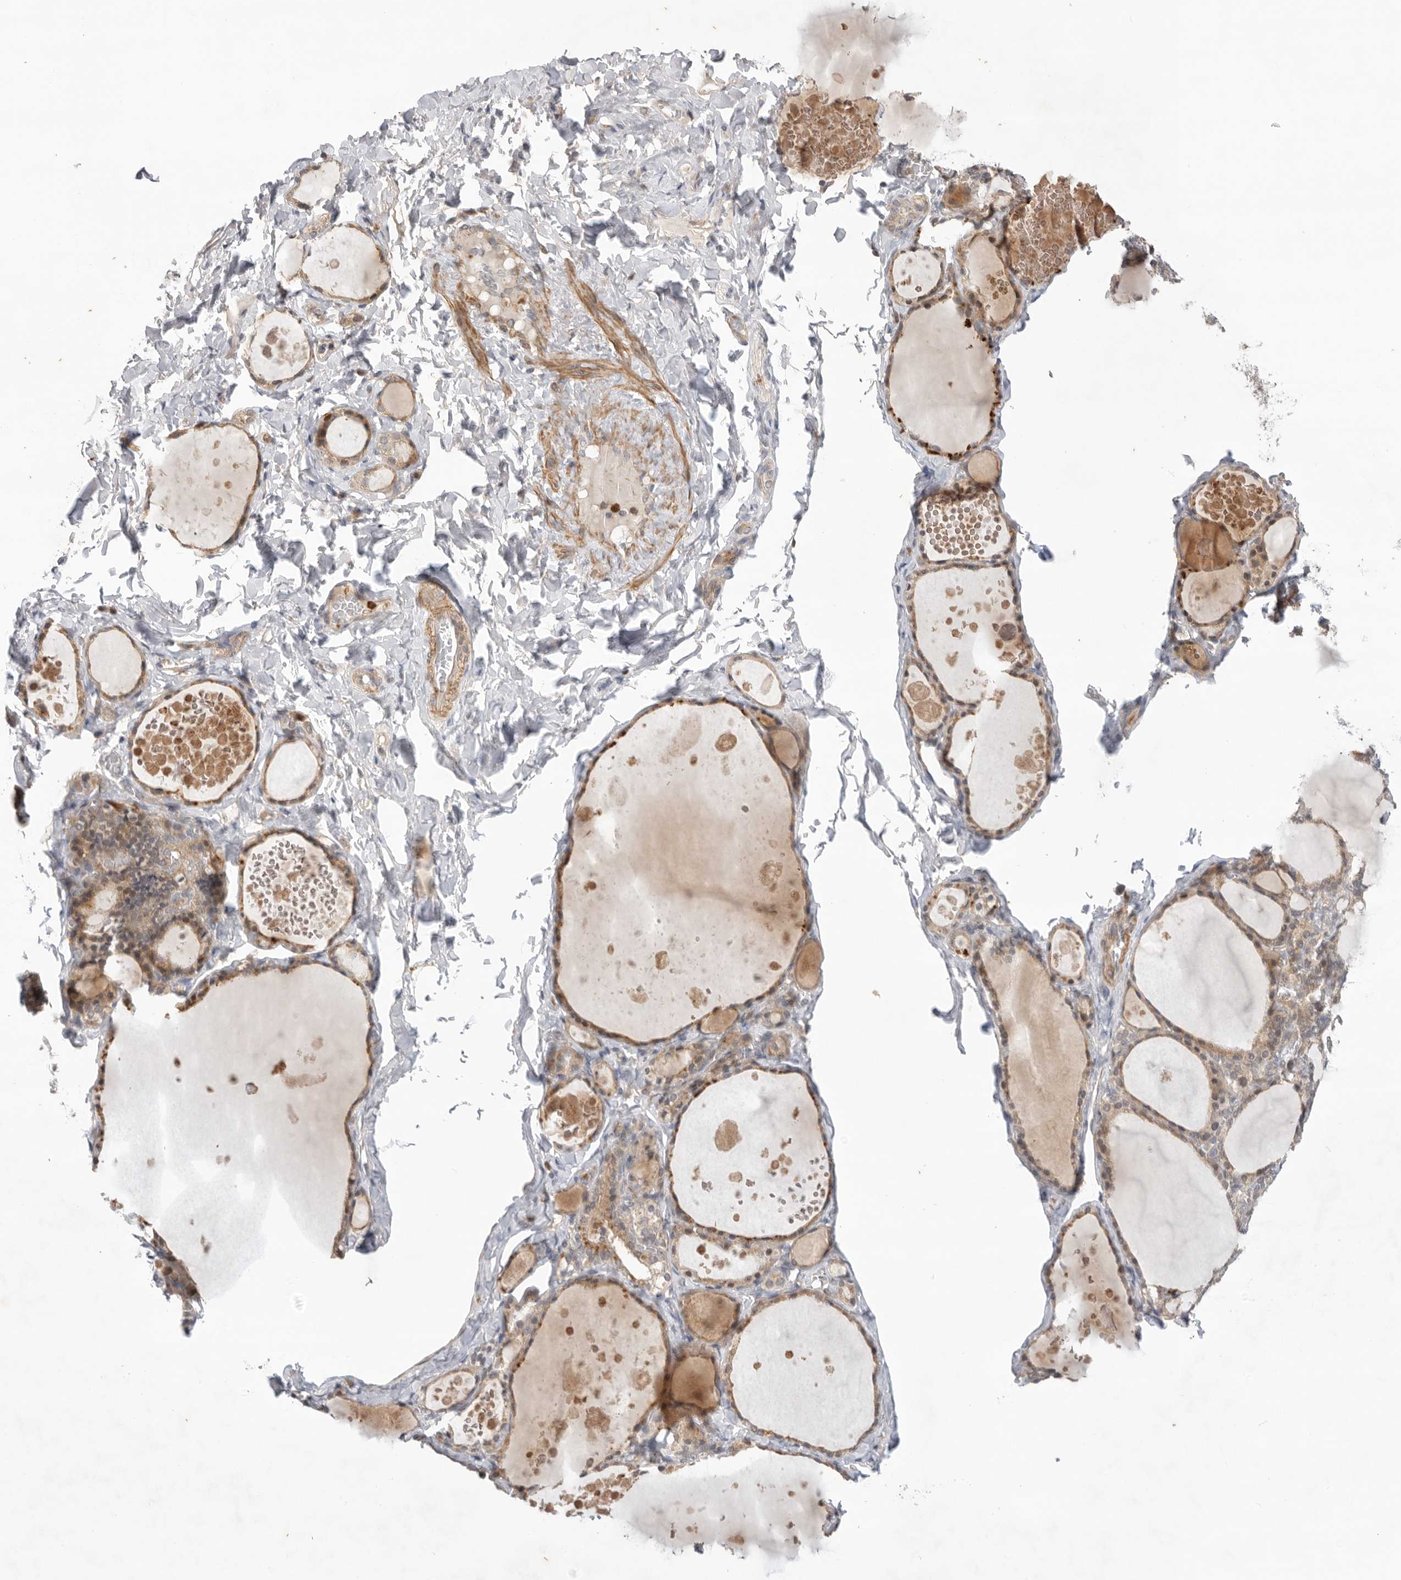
{"staining": {"intensity": "weak", "quantity": ">75%", "location": "cytoplasmic/membranous"}, "tissue": "thyroid gland", "cell_type": "Glandular cells", "image_type": "normal", "snomed": [{"axis": "morphology", "description": "Normal tissue, NOS"}, {"axis": "topography", "description": "Thyroid gland"}], "caption": "Benign thyroid gland shows weak cytoplasmic/membranous expression in about >75% of glandular cells (brown staining indicates protein expression, while blue staining denotes nuclei)..", "gene": "GNE", "patient": {"sex": "male", "age": 56}}